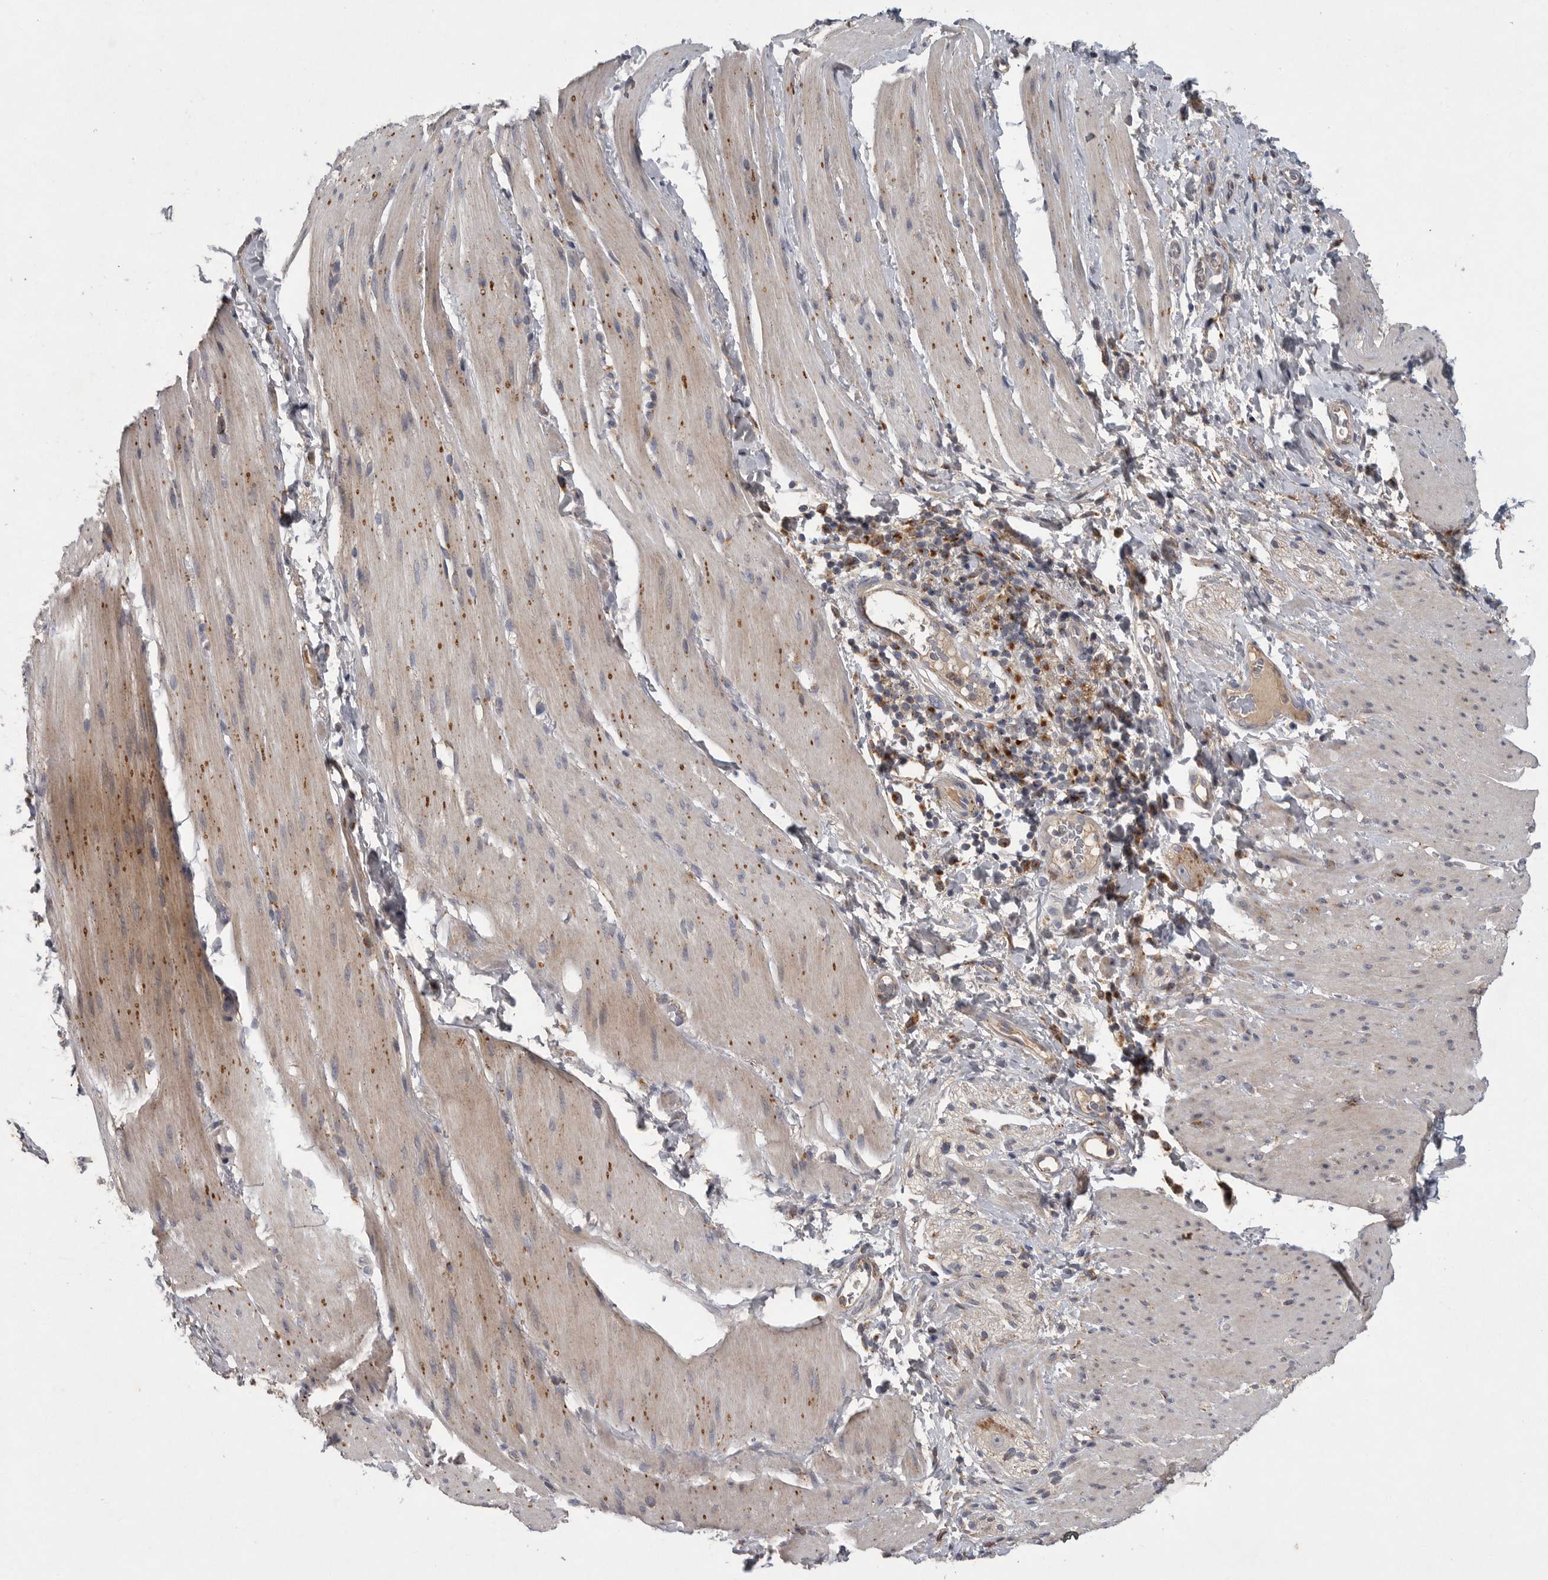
{"staining": {"intensity": "weak", "quantity": "25%-75%", "location": "cytoplasmic/membranous"}, "tissue": "smooth muscle", "cell_type": "Smooth muscle cells", "image_type": "normal", "snomed": [{"axis": "morphology", "description": "Normal tissue, NOS"}, {"axis": "topography", "description": "Smooth muscle"}, {"axis": "topography", "description": "Small intestine"}], "caption": "Protein positivity by IHC shows weak cytoplasmic/membranous staining in about 25%-75% of smooth muscle cells in unremarkable smooth muscle. (Brightfield microscopy of DAB IHC at high magnification).", "gene": "LAMTOR3", "patient": {"sex": "female", "age": 84}}